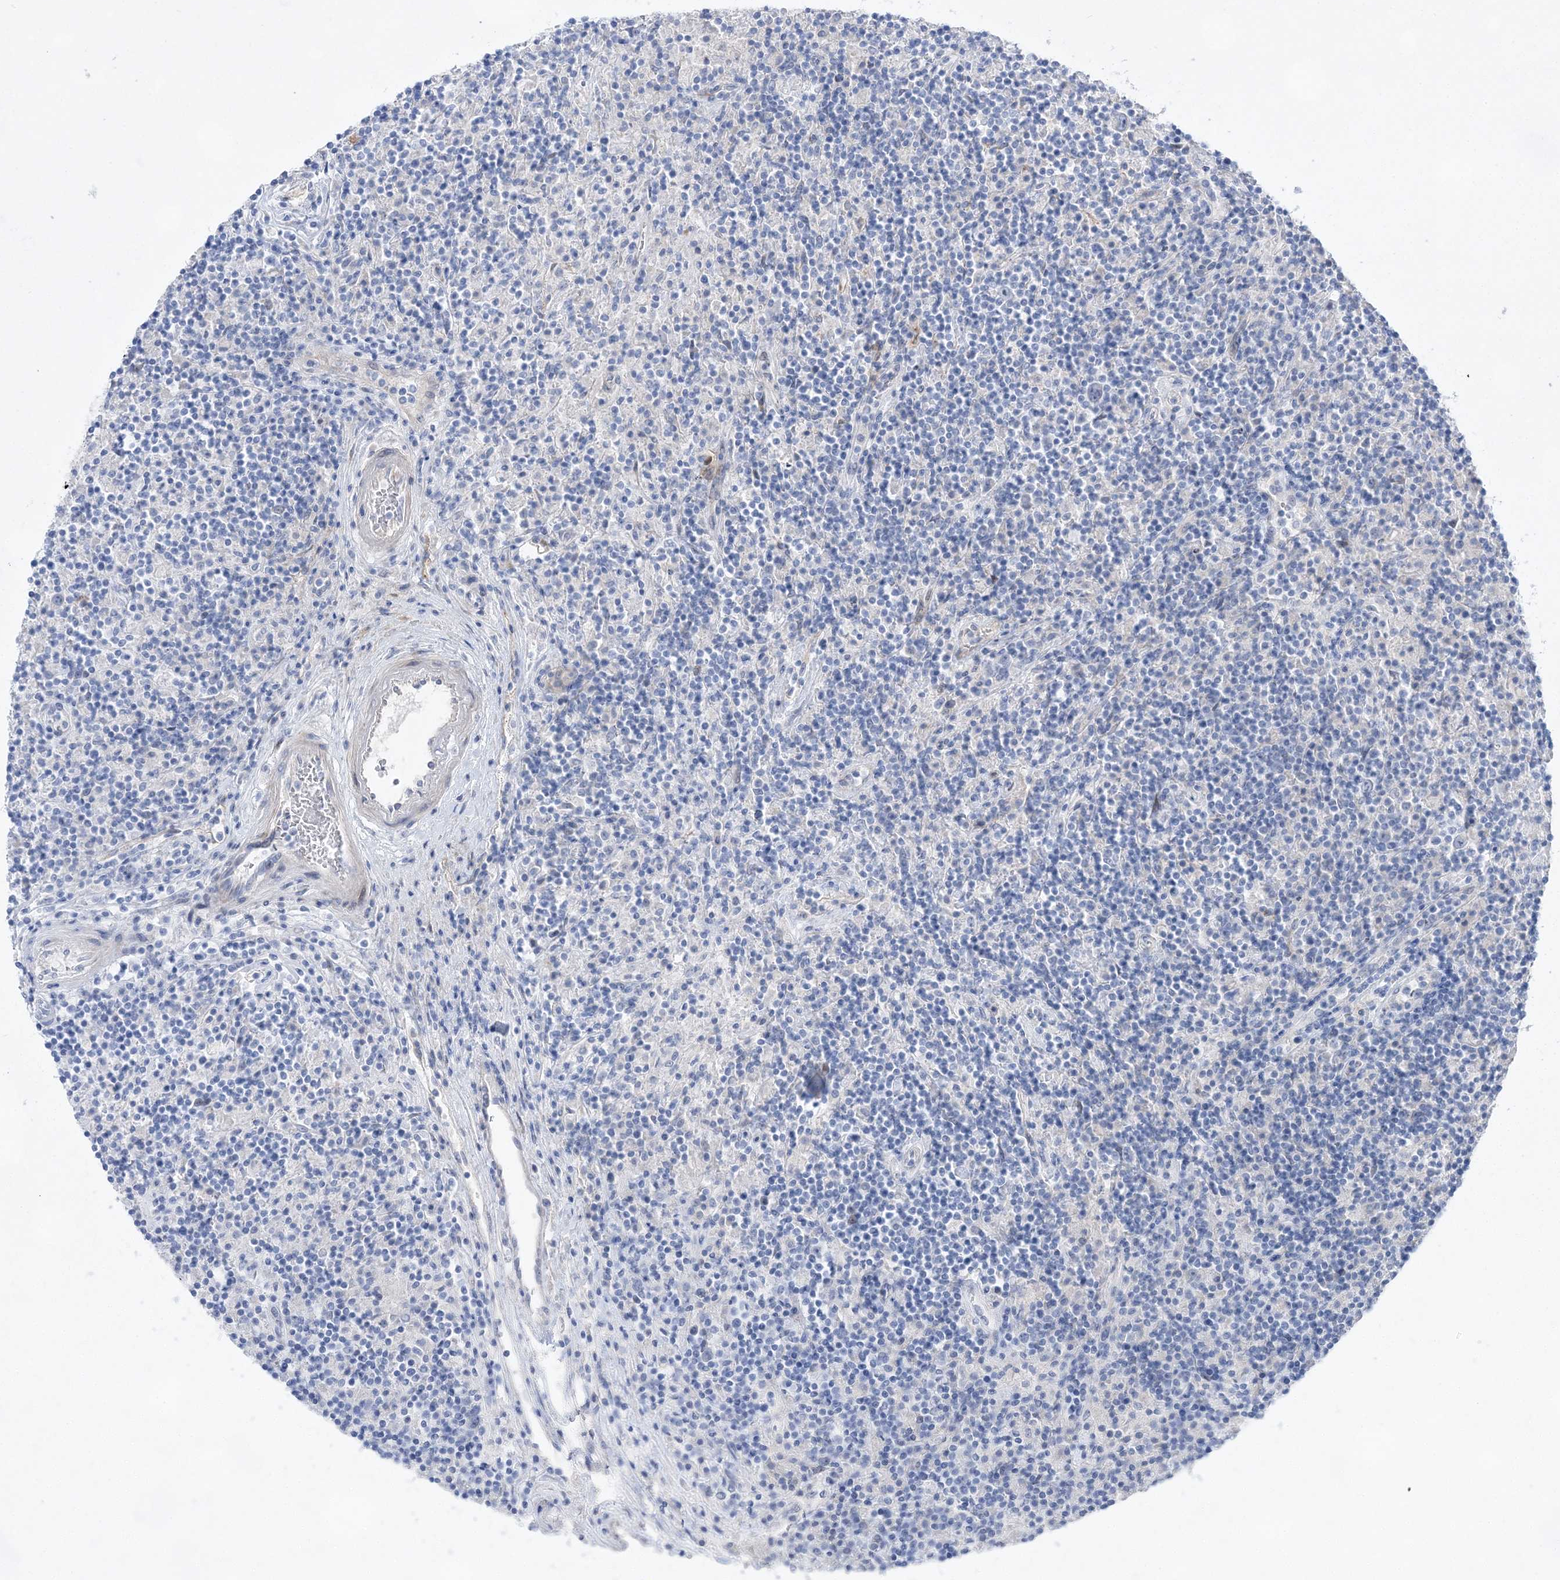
{"staining": {"intensity": "negative", "quantity": "none", "location": "none"}, "tissue": "lymphoma", "cell_type": "Tumor cells", "image_type": "cancer", "snomed": [{"axis": "morphology", "description": "Hodgkin's disease, NOS"}, {"axis": "topography", "description": "Lymph node"}], "caption": "Lymphoma stained for a protein using IHC exhibits no expression tumor cells.", "gene": "TMEM132B", "patient": {"sex": "male", "age": 70}}